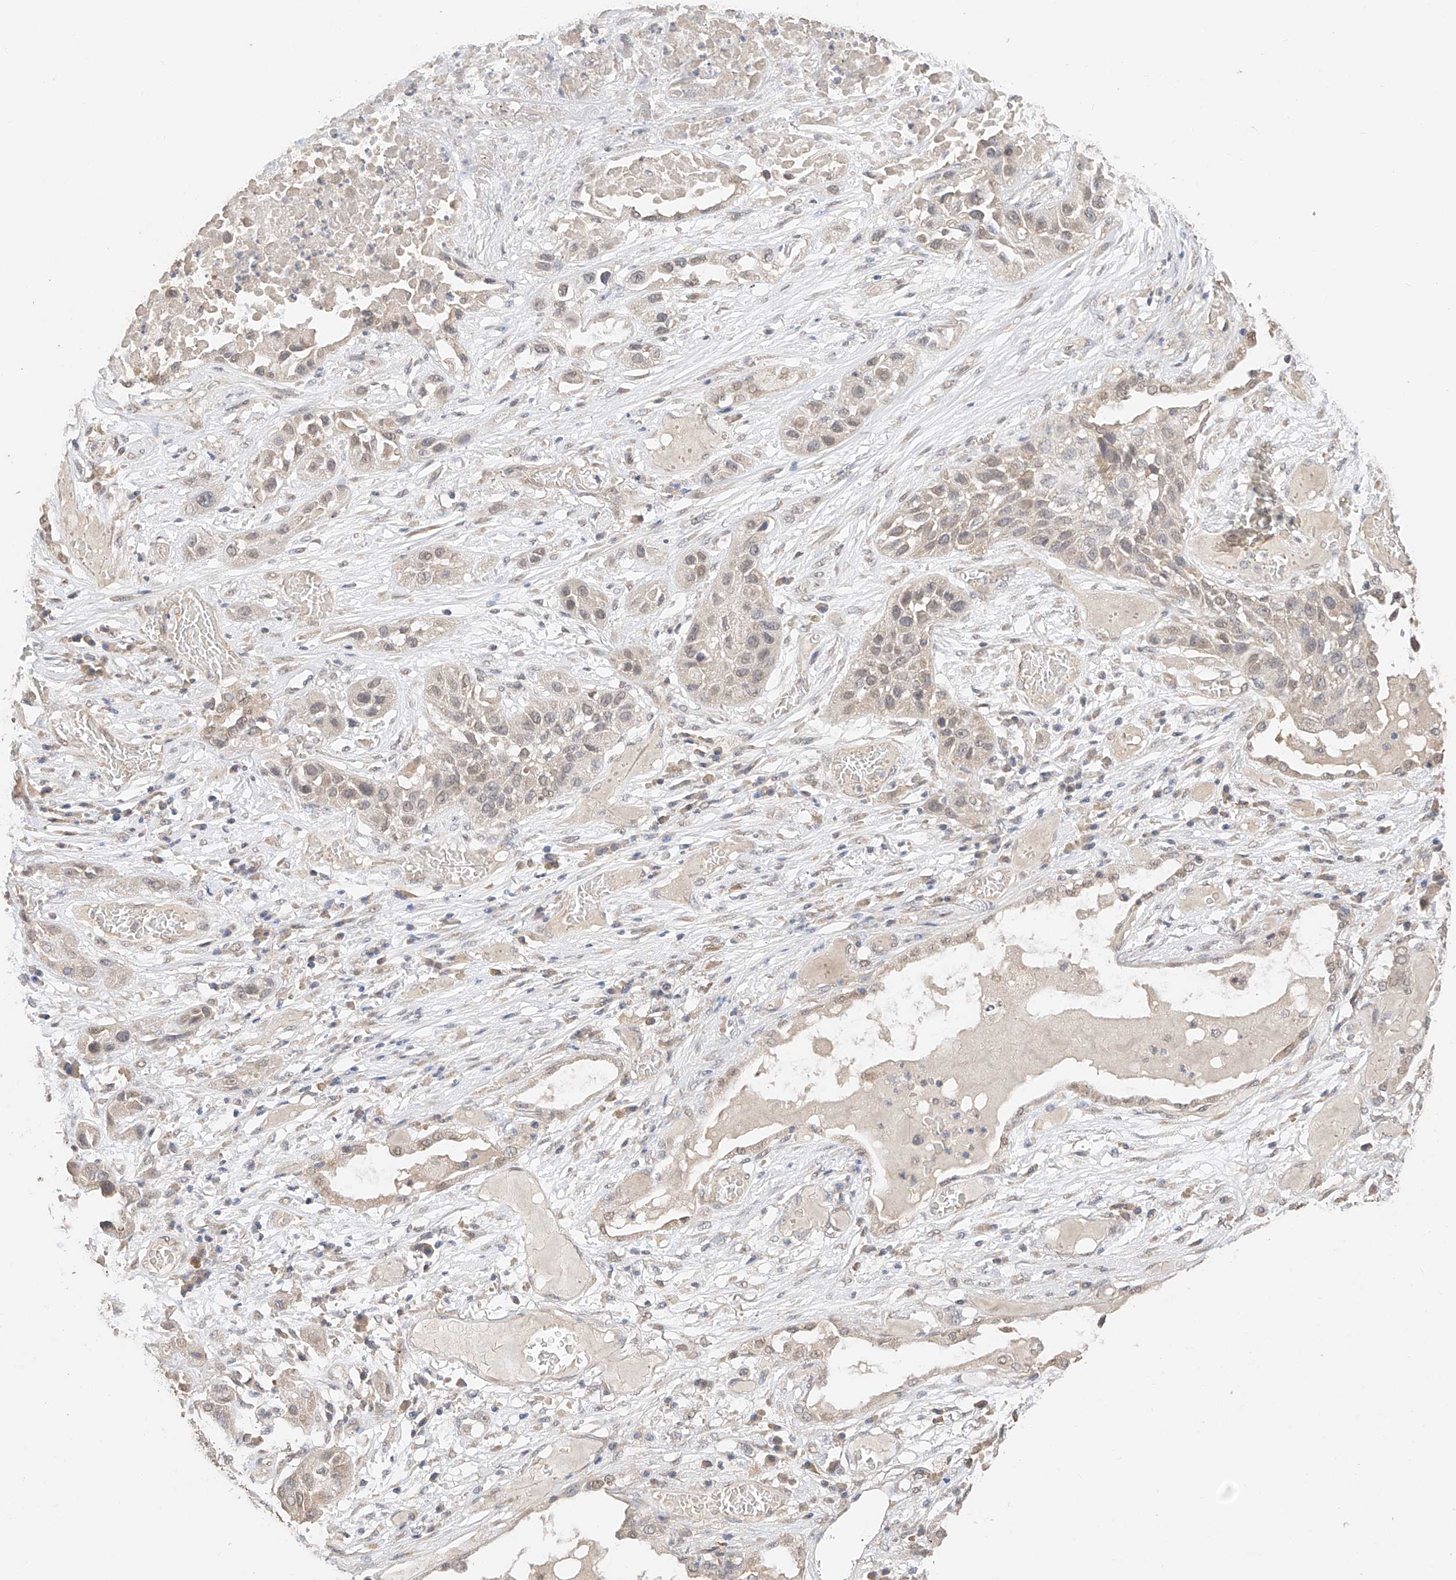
{"staining": {"intensity": "weak", "quantity": "25%-75%", "location": "nuclear"}, "tissue": "lung cancer", "cell_type": "Tumor cells", "image_type": "cancer", "snomed": [{"axis": "morphology", "description": "Squamous cell carcinoma, NOS"}, {"axis": "topography", "description": "Lung"}], "caption": "Lung squamous cell carcinoma stained with a protein marker shows weak staining in tumor cells.", "gene": "IL22RA2", "patient": {"sex": "male", "age": 71}}